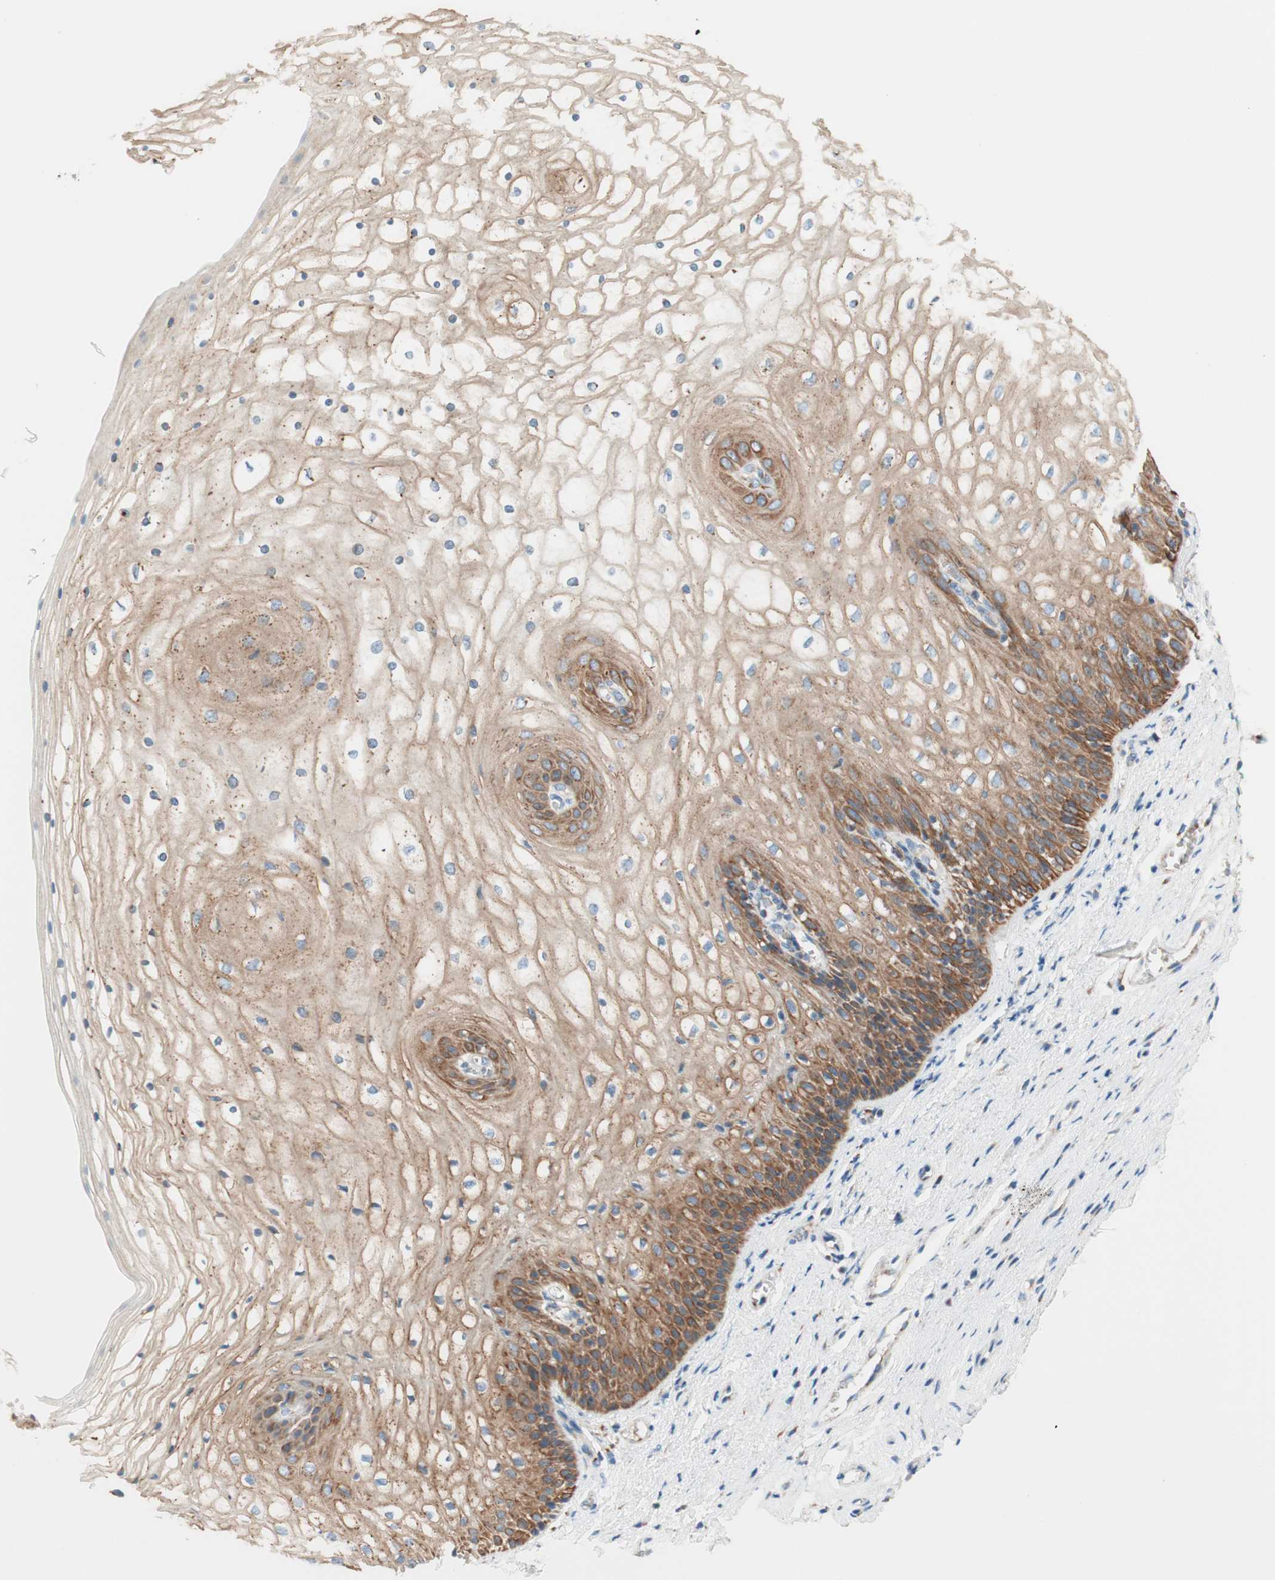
{"staining": {"intensity": "moderate", "quantity": ">75%", "location": "cytoplasmic/membranous"}, "tissue": "vagina", "cell_type": "Squamous epithelial cells", "image_type": "normal", "snomed": [{"axis": "morphology", "description": "Normal tissue, NOS"}, {"axis": "topography", "description": "Vagina"}], "caption": "Immunohistochemistry (IHC) histopathology image of unremarkable vagina stained for a protein (brown), which displays medium levels of moderate cytoplasmic/membranous positivity in approximately >75% of squamous epithelial cells.", "gene": "GOLGB1", "patient": {"sex": "female", "age": 34}}